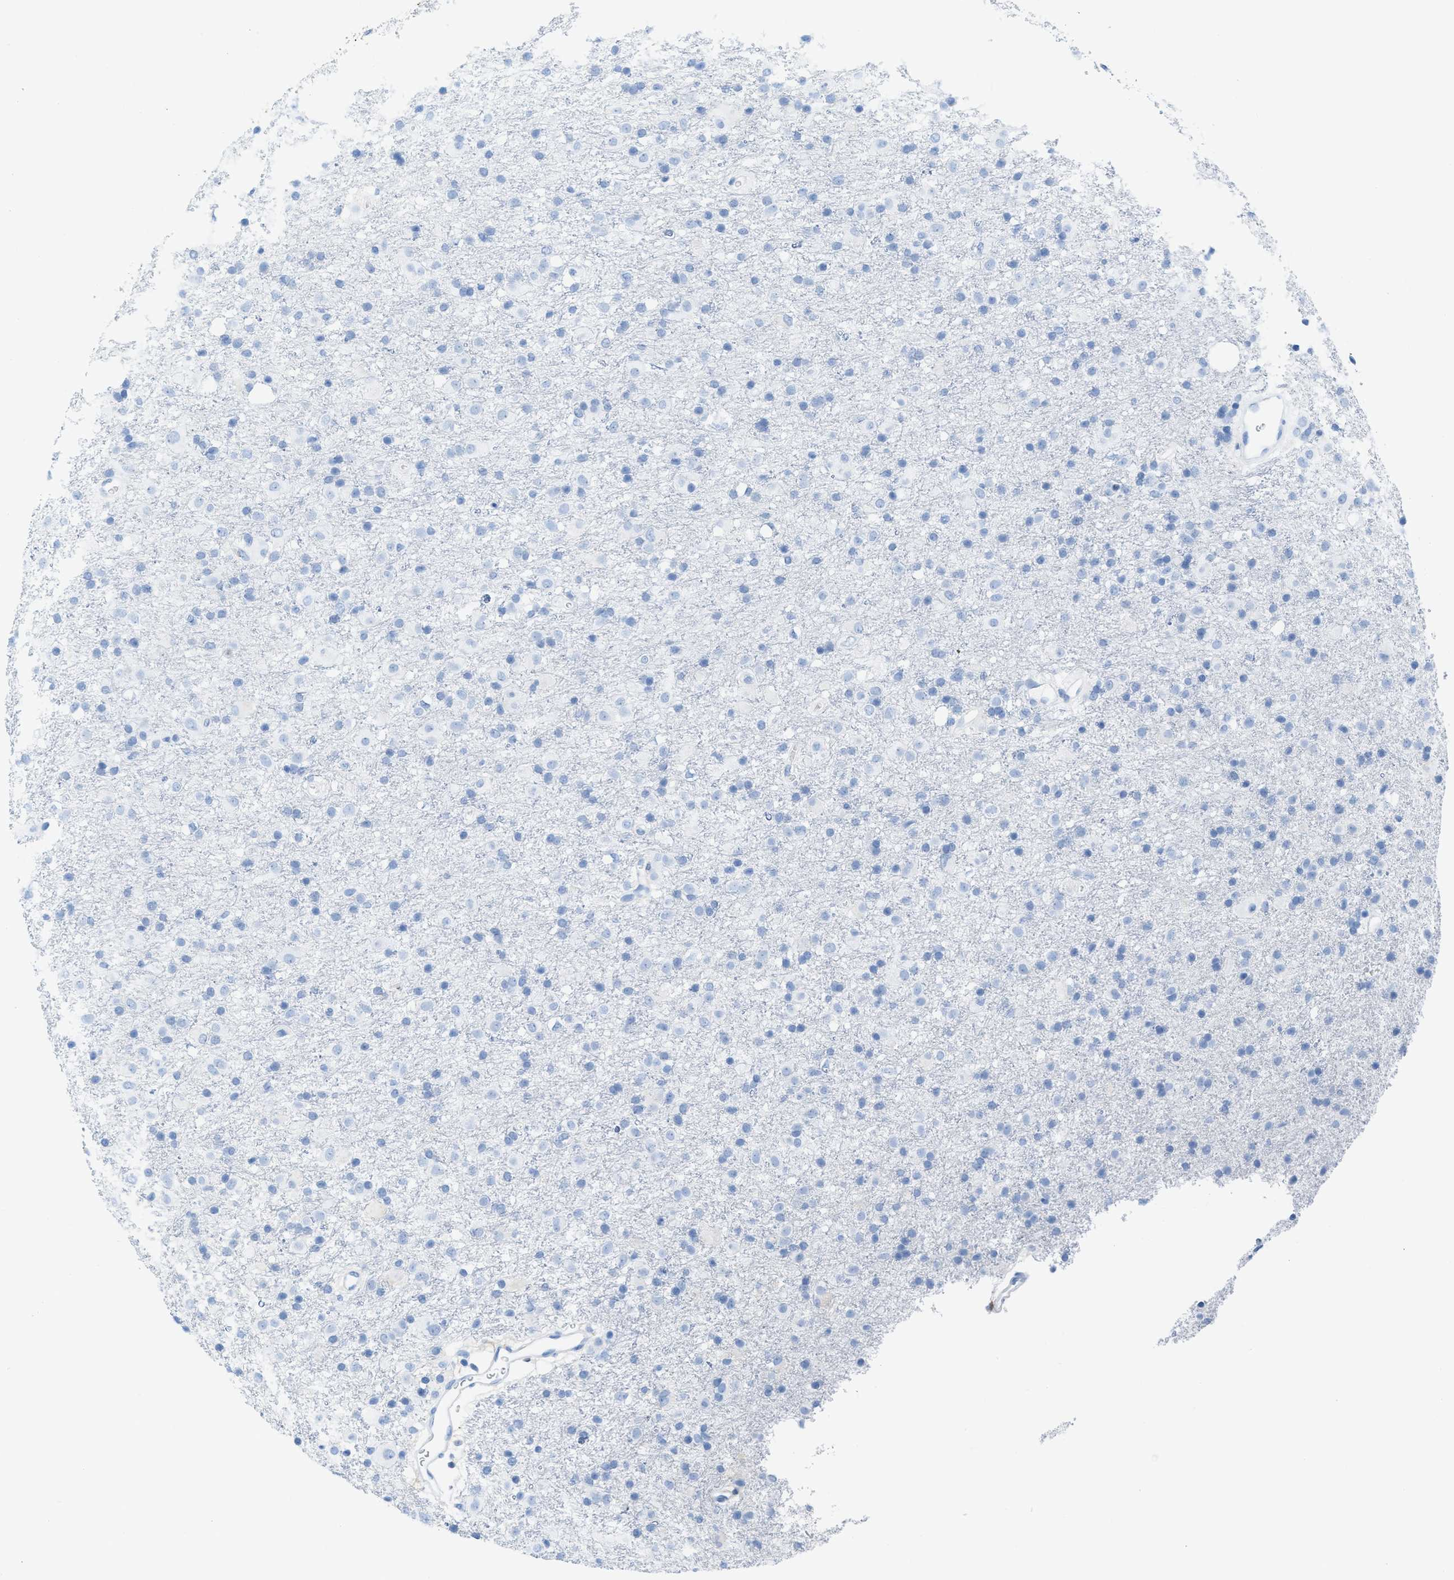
{"staining": {"intensity": "negative", "quantity": "none", "location": "none"}, "tissue": "glioma", "cell_type": "Tumor cells", "image_type": "cancer", "snomed": [{"axis": "morphology", "description": "Glioma, malignant, Low grade"}, {"axis": "topography", "description": "Brain"}], "caption": "Immunohistochemical staining of human malignant glioma (low-grade) exhibits no significant expression in tumor cells. The staining was performed using DAB (3,3'-diaminobenzidine) to visualize the protein expression in brown, while the nuclei were stained in blue with hematoxylin (Magnification: 20x).", "gene": "ASGR1", "patient": {"sex": "male", "age": 65}}